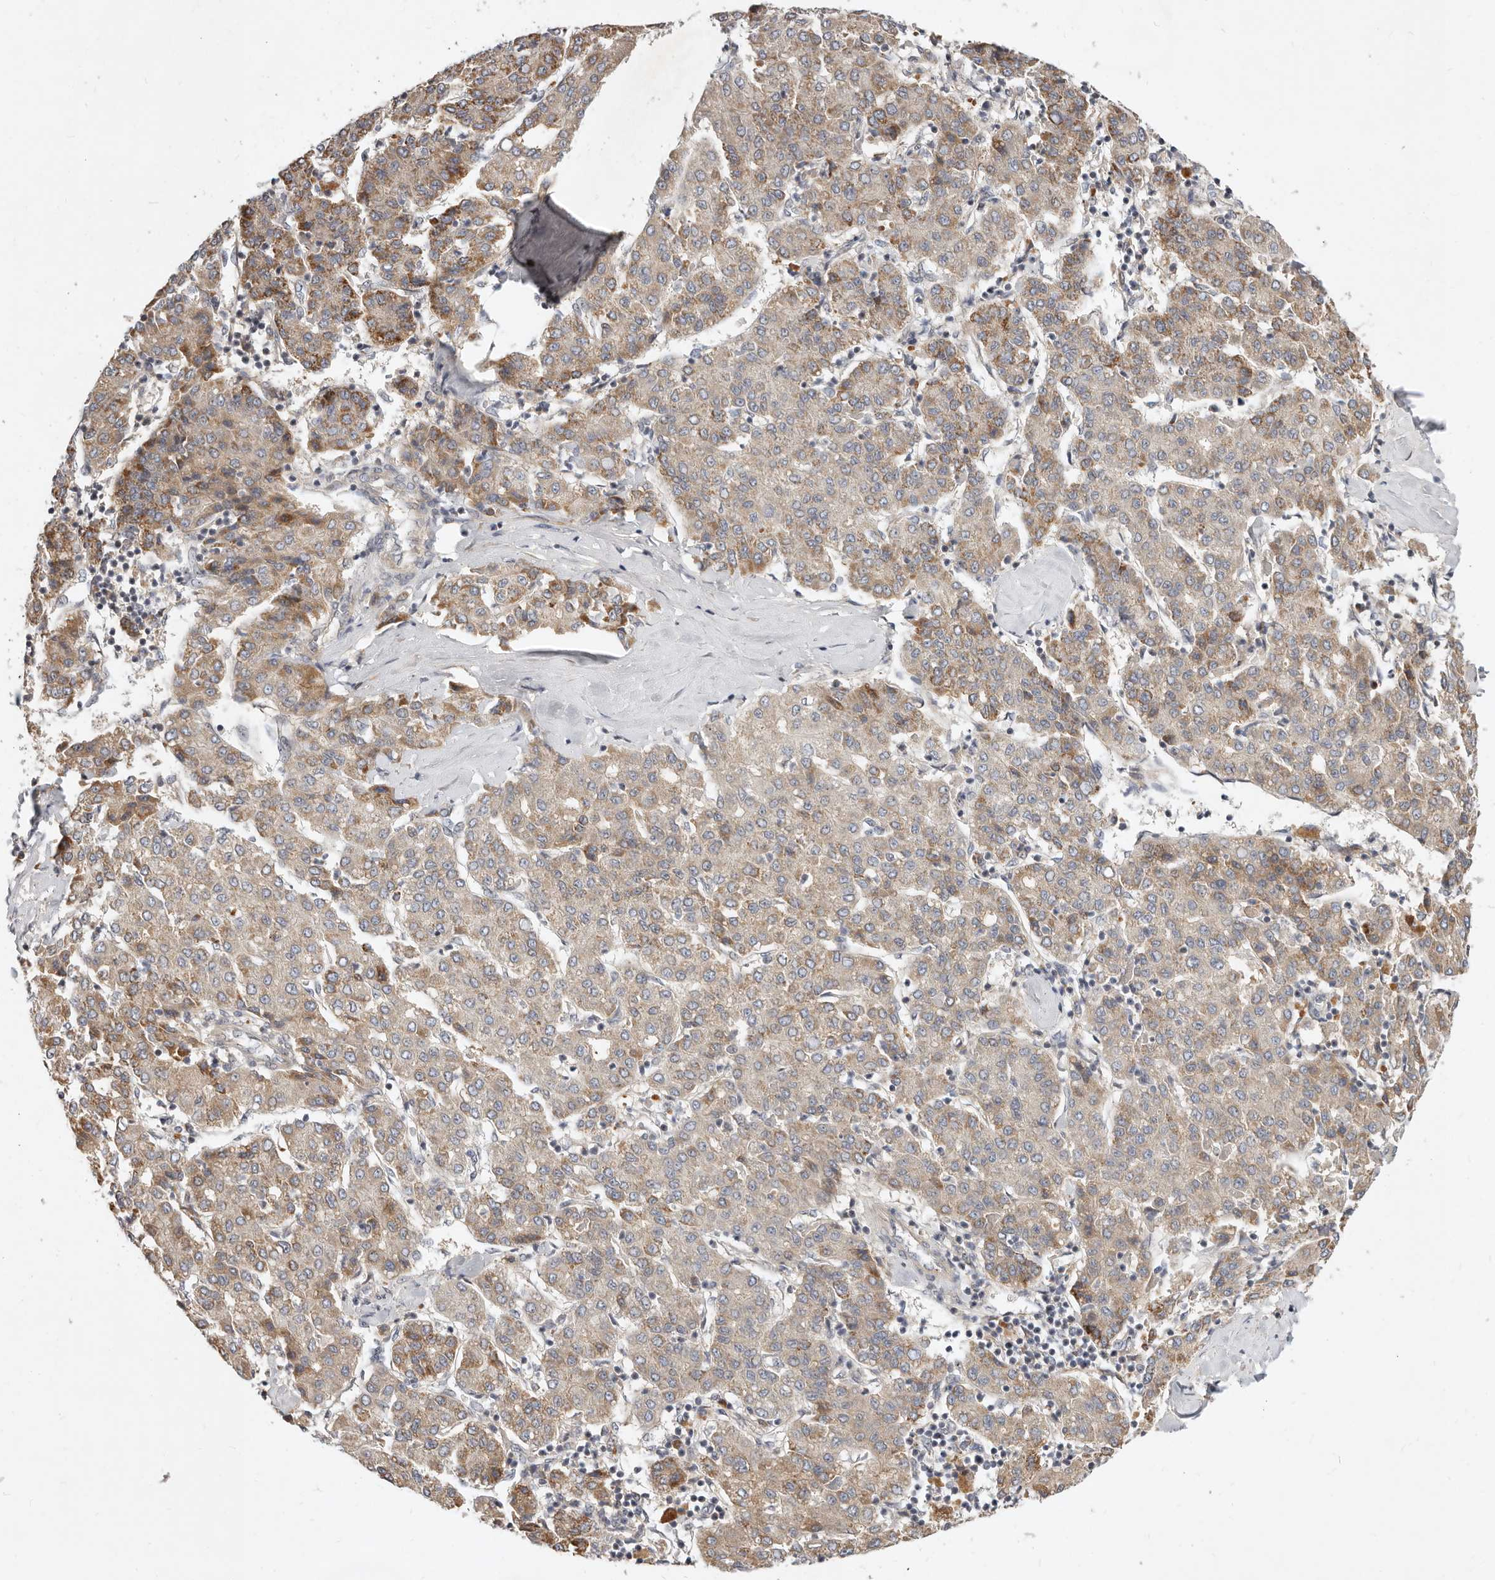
{"staining": {"intensity": "moderate", "quantity": ">75%", "location": "cytoplasmic/membranous"}, "tissue": "liver cancer", "cell_type": "Tumor cells", "image_type": "cancer", "snomed": [{"axis": "morphology", "description": "Carcinoma, Hepatocellular, NOS"}, {"axis": "topography", "description": "Liver"}], "caption": "A medium amount of moderate cytoplasmic/membranous staining is present in about >75% of tumor cells in liver hepatocellular carcinoma tissue.", "gene": "MICALL2", "patient": {"sex": "male", "age": 65}}